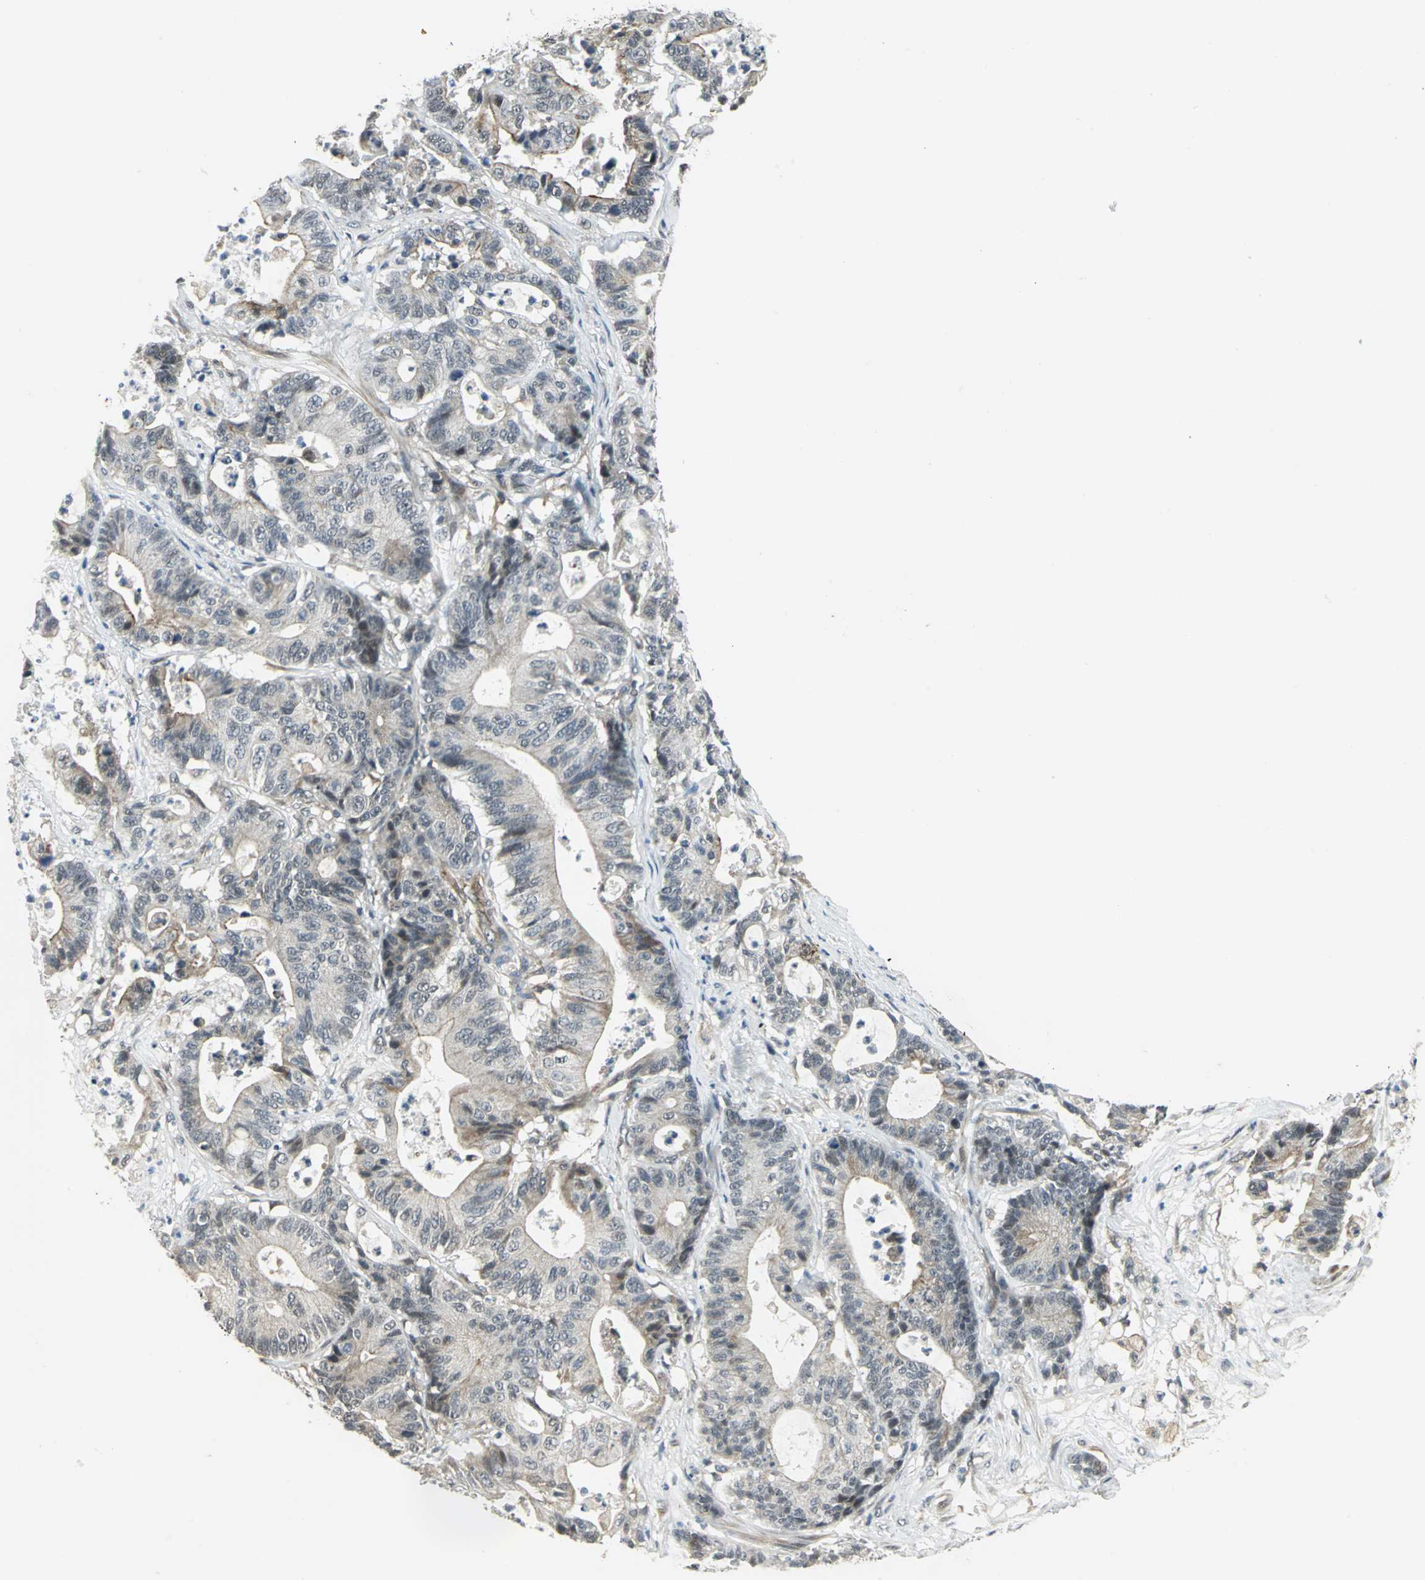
{"staining": {"intensity": "moderate", "quantity": "25%-75%", "location": "cytoplasmic/membranous"}, "tissue": "colorectal cancer", "cell_type": "Tumor cells", "image_type": "cancer", "snomed": [{"axis": "morphology", "description": "Adenocarcinoma, NOS"}, {"axis": "topography", "description": "Colon"}], "caption": "Immunohistochemistry staining of colorectal cancer (adenocarcinoma), which reveals medium levels of moderate cytoplasmic/membranous staining in approximately 25%-75% of tumor cells indicating moderate cytoplasmic/membranous protein staining. The staining was performed using DAB (3,3'-diaminobenzidine) (brown) for protein detection and nuclei were counterstained in hematoxylin (blue).", "gene": "PLAGL2", "patient": {"sex": "female", "age": 84}}